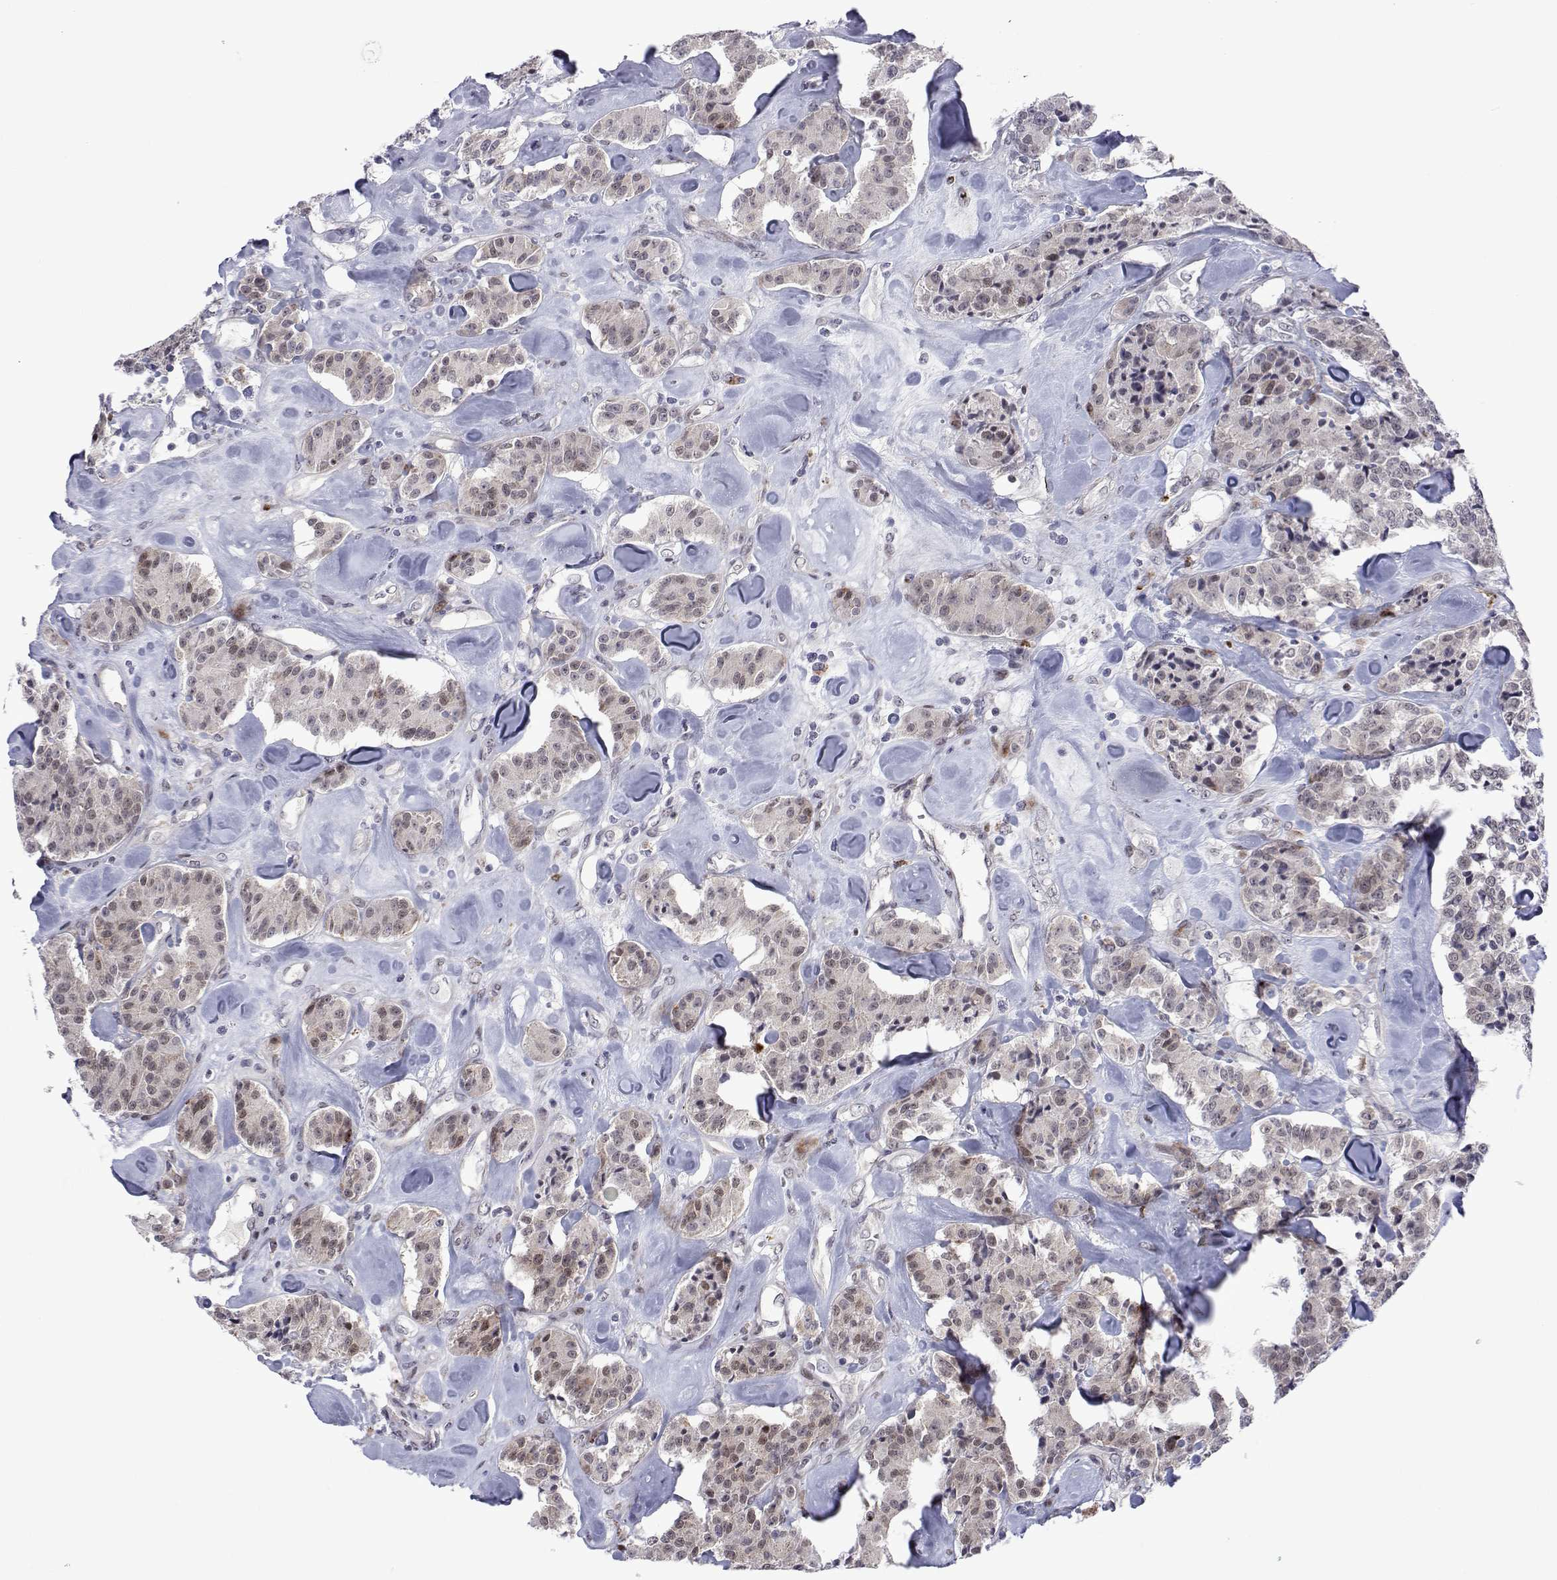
{"staining": {"intensity": "weak", "quantity": "25%-75%", "location": "nuclear"}, "tissue": "carcinoid", "cell_type": "Tumor cells", "image_type": "cancer", "snomed": [{"axis": "morphology", "description": "Carcinoid, malignant, NOS"}, {"axis": "topography", "description": "Pancreas"}], "caption": "A brown stain highlights weak nuclear staining of a protein in carcinoid (malignant) tumor cells.", "gene": "EFCAB3", "patient": {"sex": "male", "age": 41}}